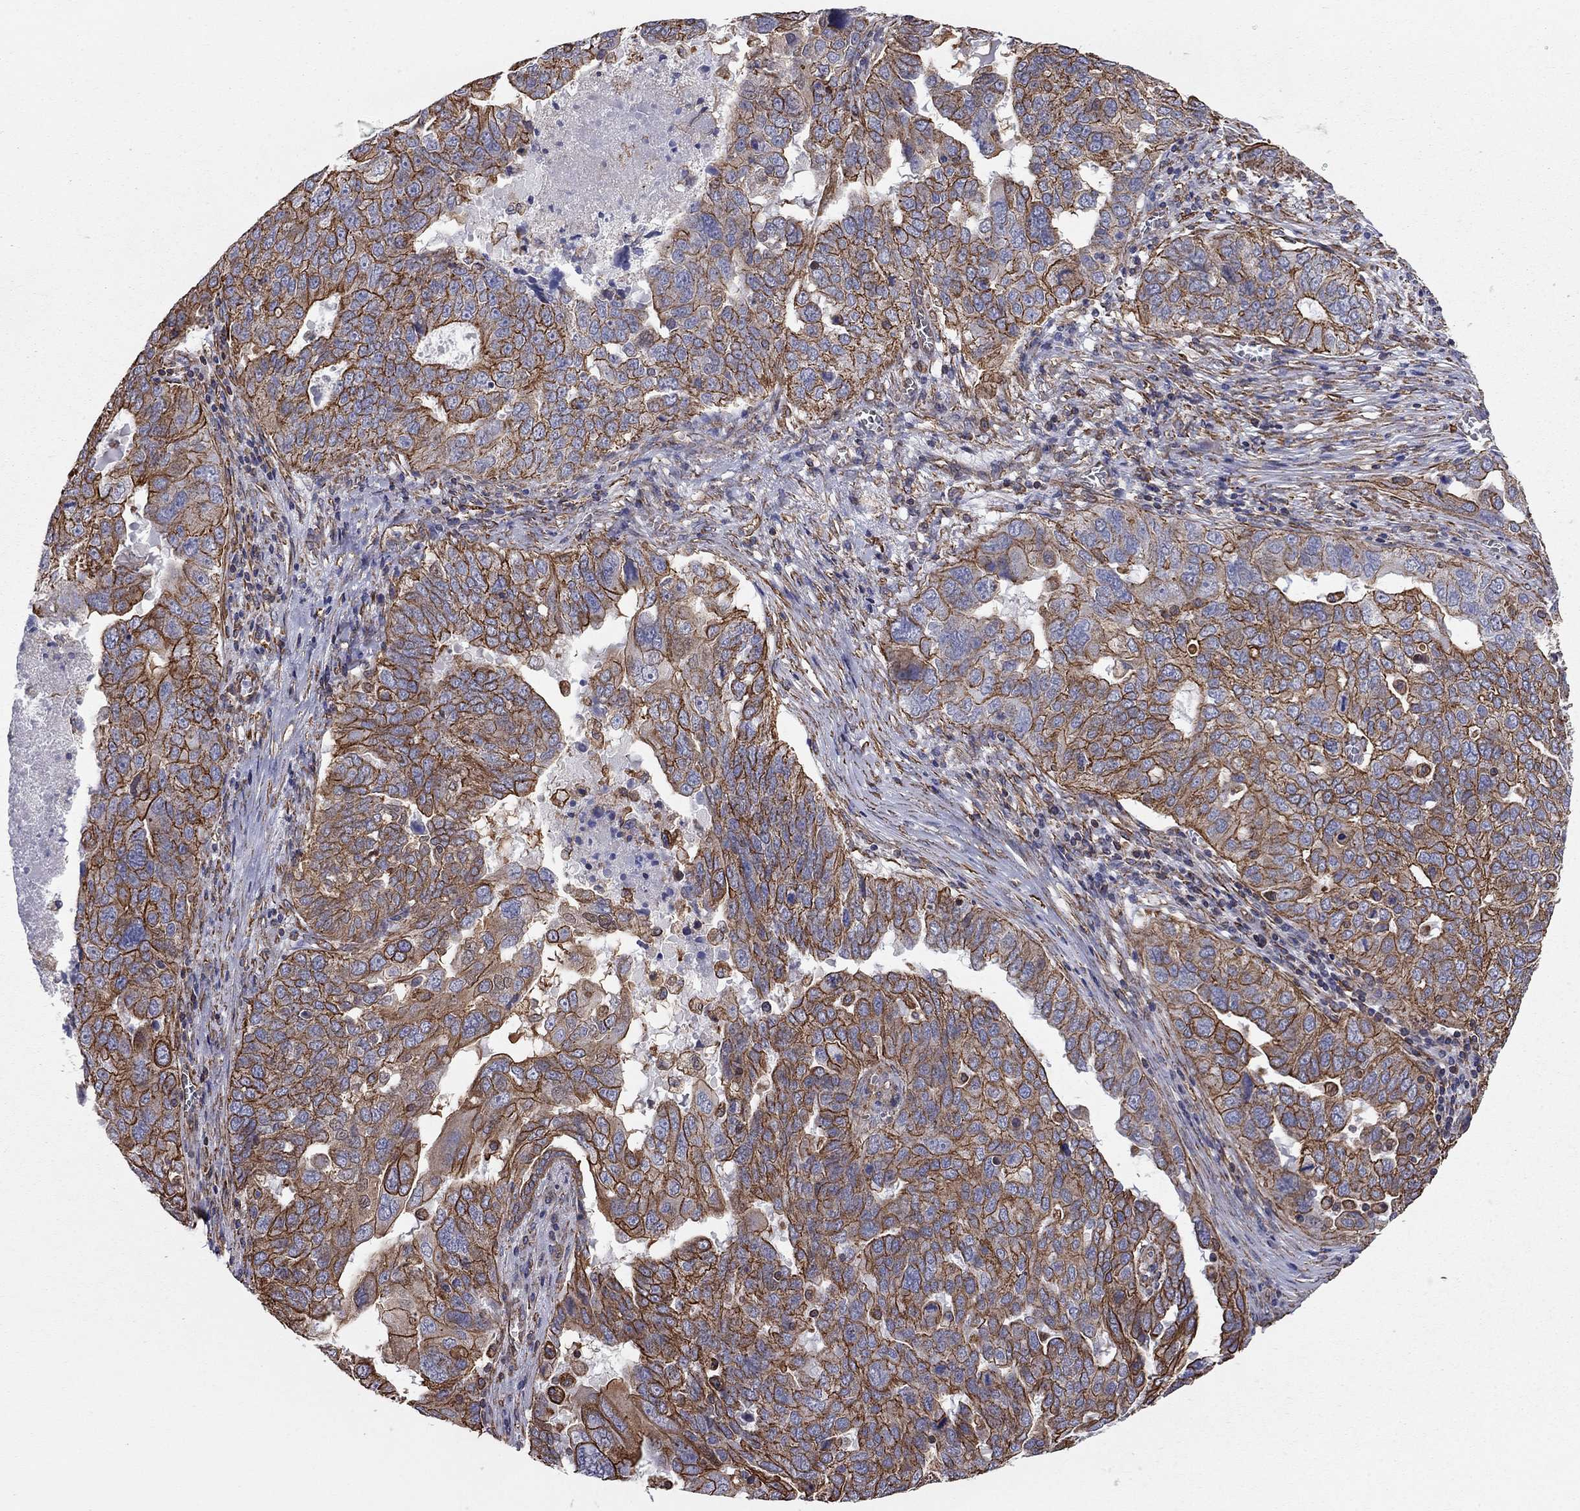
{"staining": {"intensity": "strong", "quantity": ">75%", "location": "cytoplasmic/membranous"}, "tissue": "ovarian cancer", "cell_type": "Tumor cells", "image_type": "cancer", "snomed": [{"axis": "morphology", "description": "Carcinoma, endometroid"}, {"axis": "topography", "description": "Soft tissue"}, {"axis": "topography", "description": "Ovary"}], "caption": "Immunohistochemical staining of human ovarian cancer (endometroid carcinoma) shows strong cytoplasmic/membranous protein staining in about >75% of tumor cells. Immunohistochemistry (ihc) stains the protein of interest in brown and the nuclei are stained blue.", "gene": "BICDL2", "patient": {"sex": "female", "age": 52}}